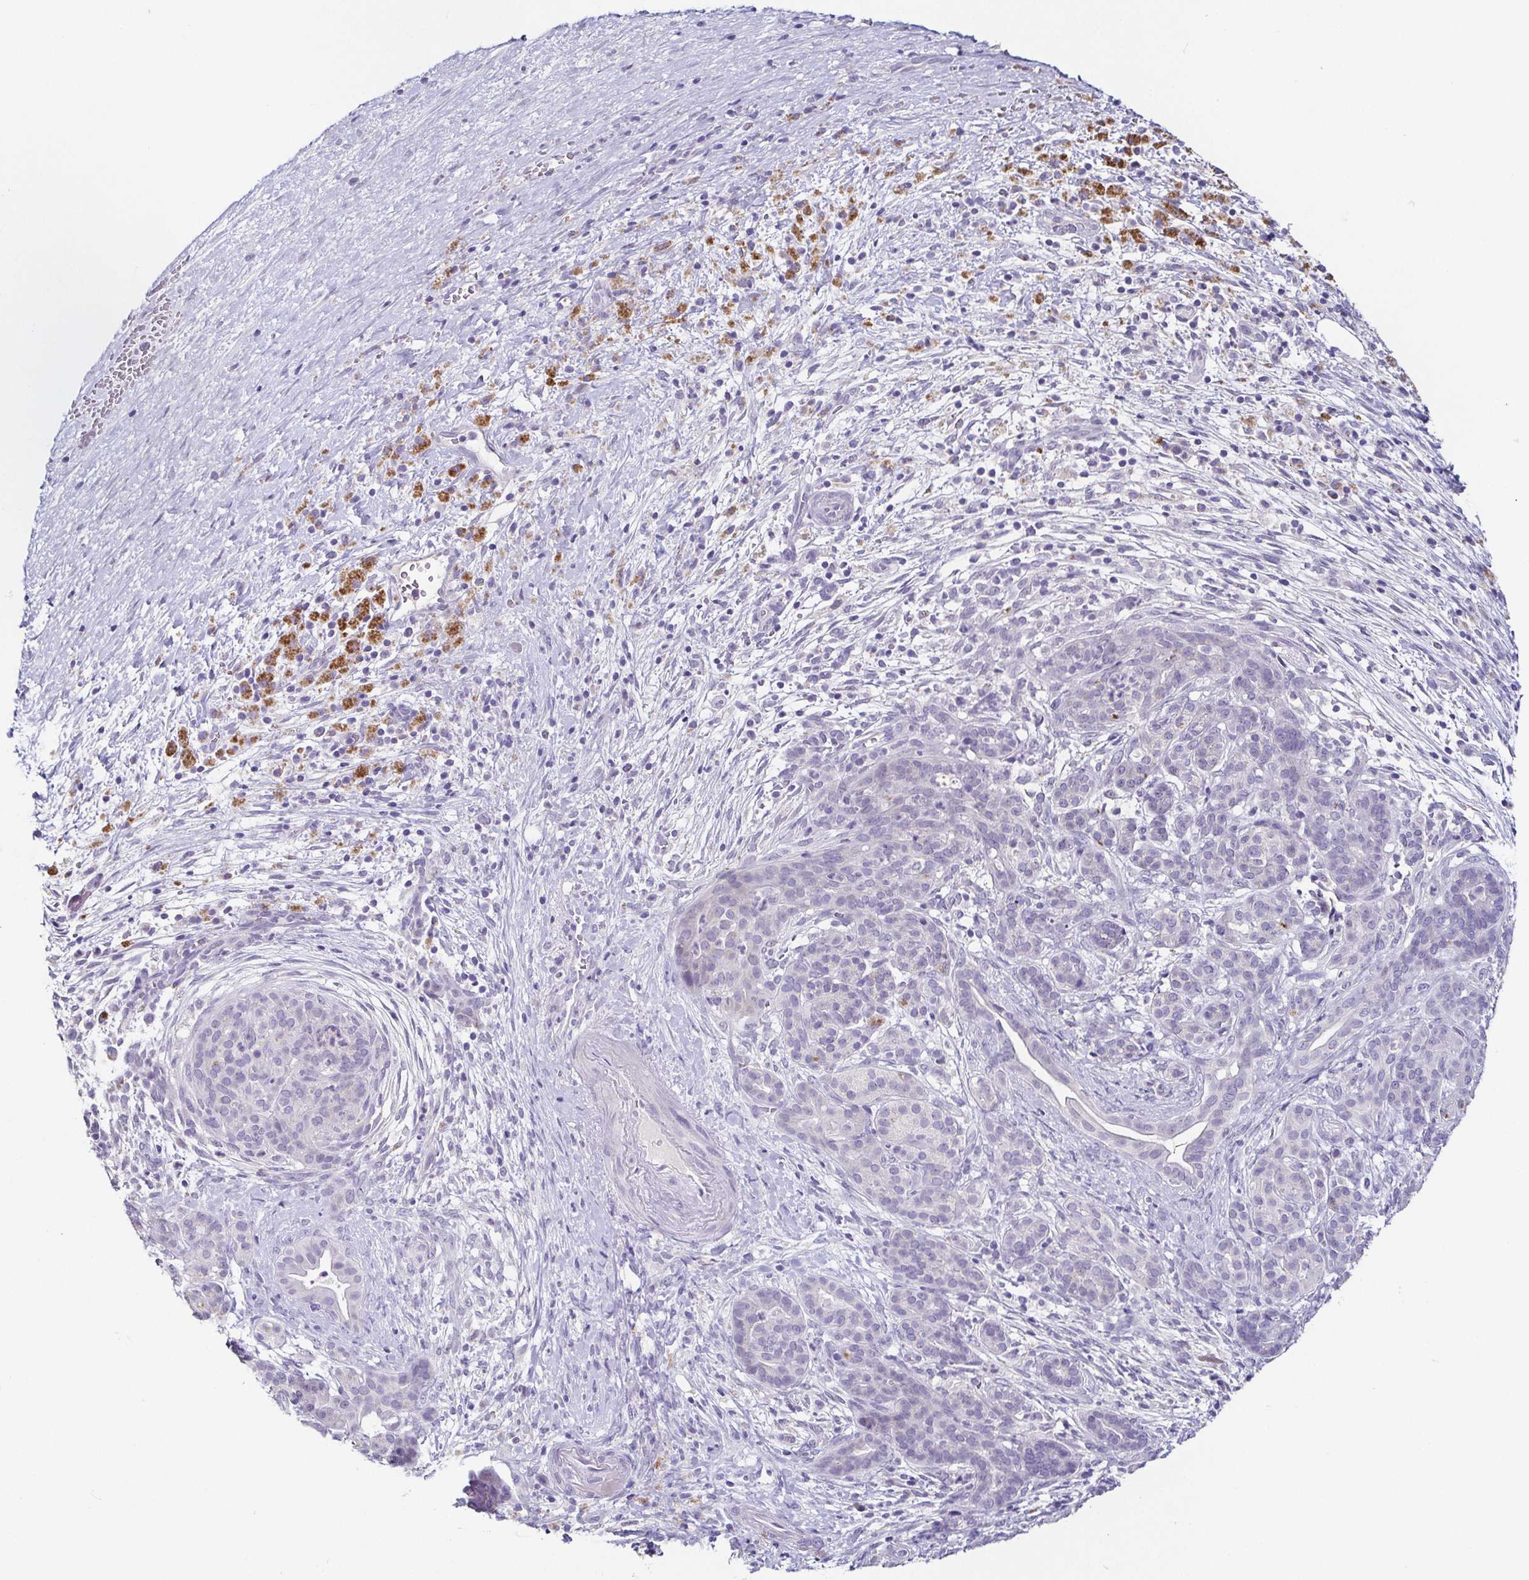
{"staining": {"intensity": "negative", "quantity": "none", "location": "none"}, "tissue": "pancreatic cancer", "cell_type": "Tumor cells", "image_type": "cancer", "snomed": [{"axis": "morphology", "description": "Adenocarcinoma, NOS"}, {"axis": "topography", "description": "Pancreas"}], "caption": "This is an immunohistochemistry photomicrograph of human adenocarcinoma (pancreatic). There is no expression in tumor cells.", "gene": "TP73", "patient": {"sex": "male", "age": 44}}